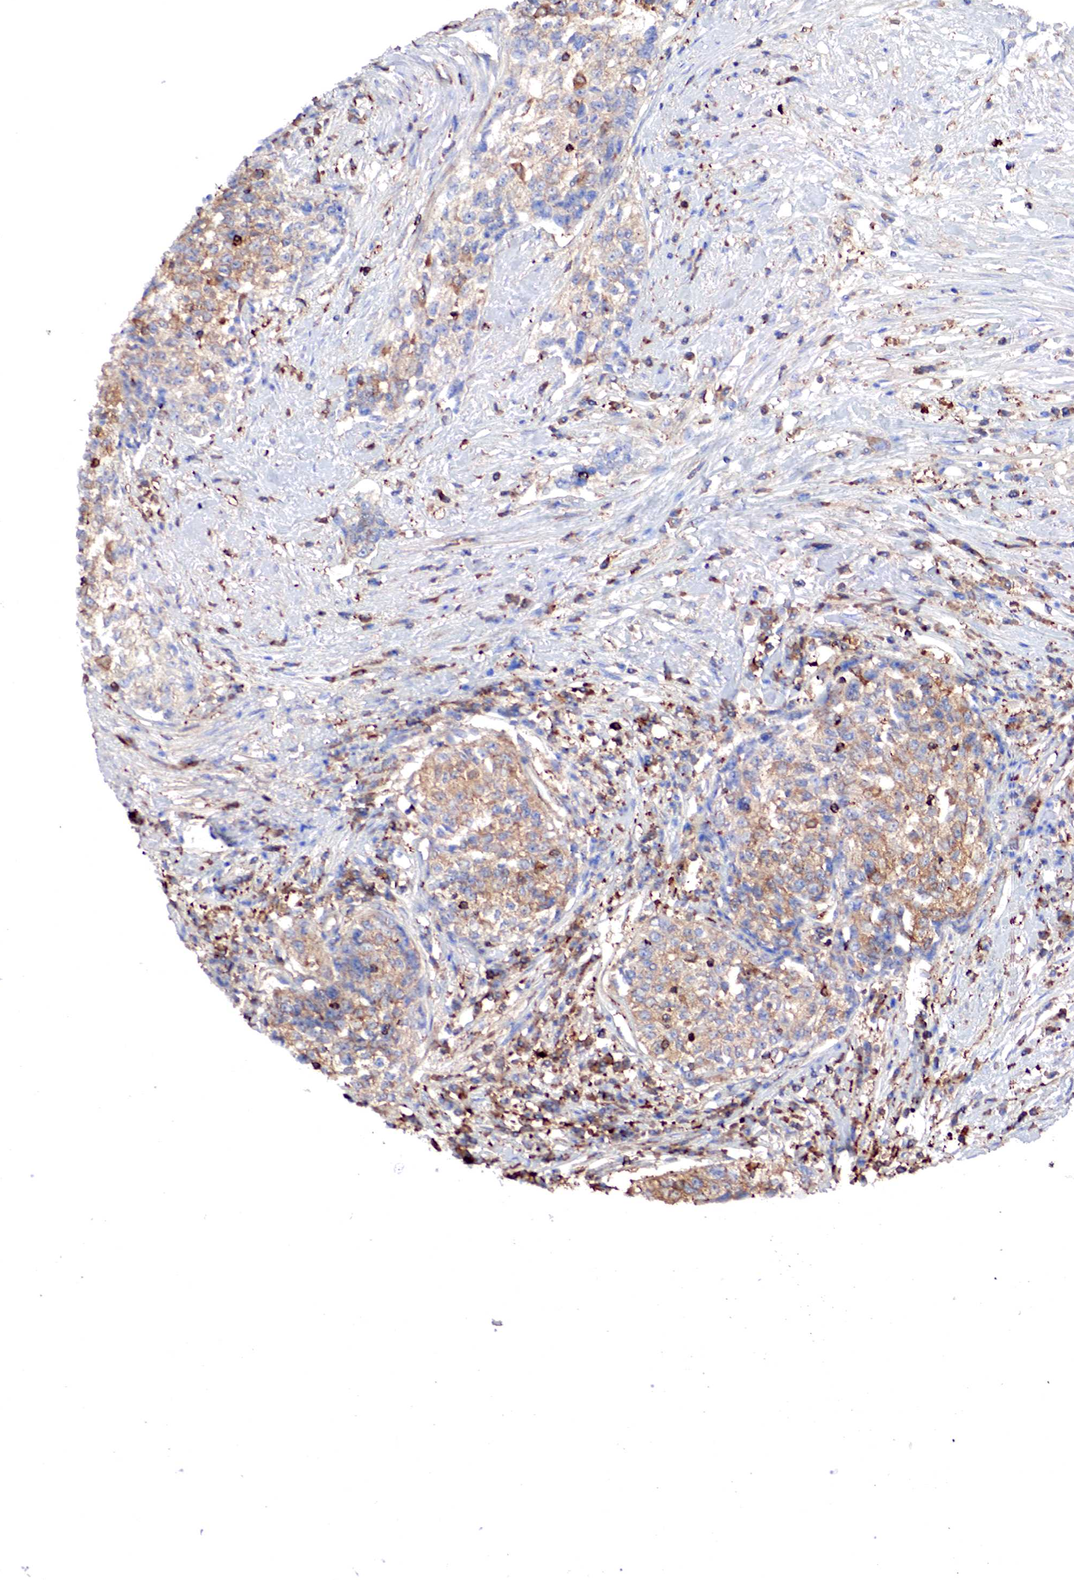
{"staining": {"intensity": "weak", "quantity": "25%-75%", "location": "cytoplasmic/membranous"}, "tissue": "cervical cancer", "cell_type": "Tumor cells", "image_type": "cancer", "snomed": [{"axis": "morphology", "description": "Squamous cell carcinoma, NOS"}, {"axis": "topography", "description": "Cervix"}], "caption": "Brown immunohistochemical staining in squamous cell carcinoma (cervical) exhibits weak cytoplasmic/membranous staining in approximately 25%-75% of tumor cells. (Stains: DAB in brown, nuclei in blue, Microscopy: brightfield microscopy at high magnification).", "gene": "G6PD", "patient": {"sex": "female", "age": 57}}